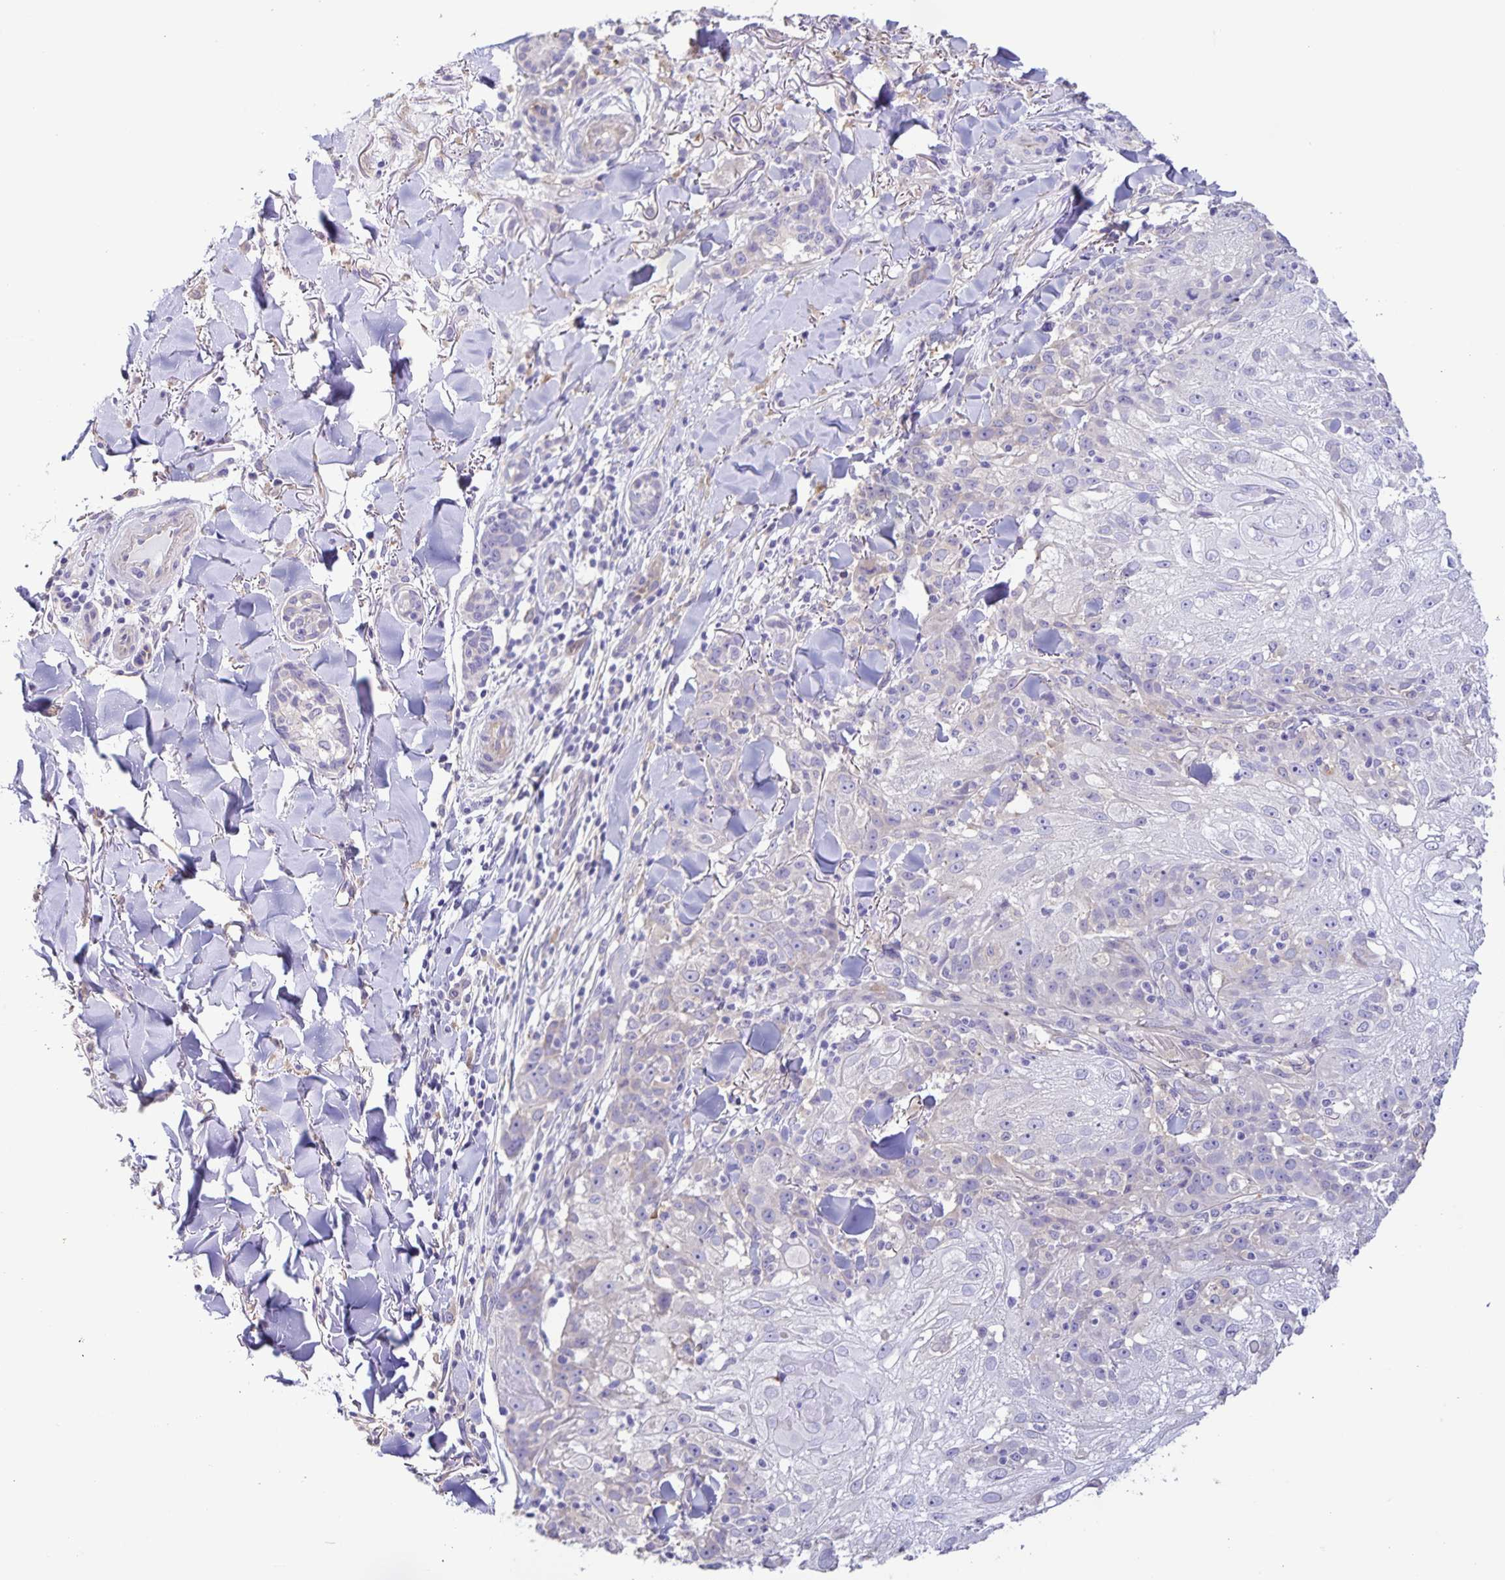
{"staining": {"intensity": "negative", "quantity": "none", "location": "none"}, "tissue": "skin cancer", "cell_type": "Tumor cells", "image_type": "cancer", "snomed": [{"axis": "morphology", "description": "Normal tissue, NOS"}, {"axis": "morphology", "description": "Squamous cell carcinoma, NOS"}, {"axis": "topography", "description": "Skin"}], "caption": "Photomicrograph shows no protein expression in tumor cells of skin cancer (squamous cell carcinoma) tissue.", "gene": "BOLL", "patient": {"sex": "female", "age": 83}}